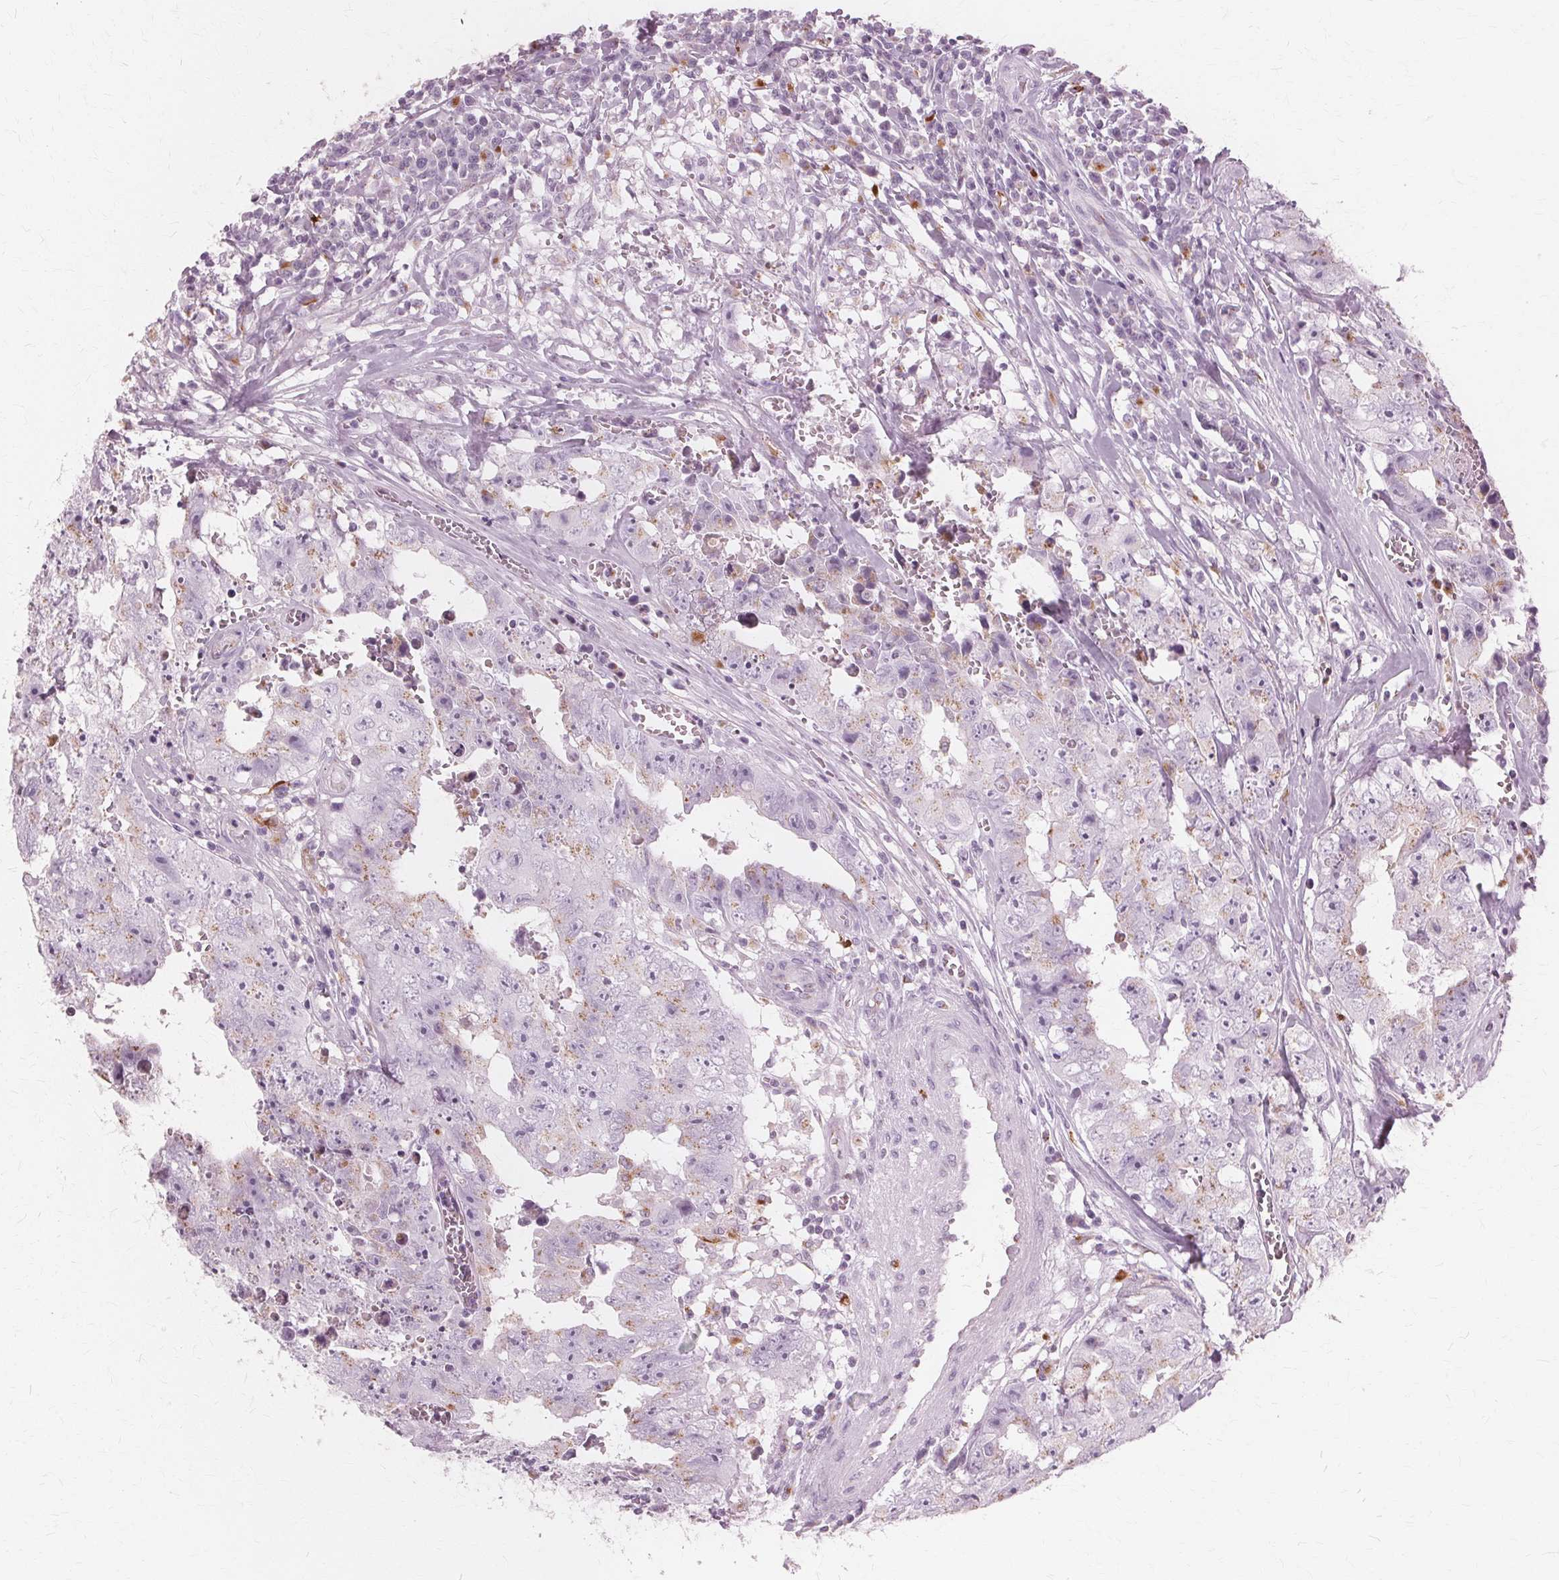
{"staining": {"intensity": "weak", "quantity": "25%-75%", "location": "cytoplasmic/membranous"}, "tissue": "testis cancer", "cell_type": "Tumor cells", "image_type": "cancer", "snomed": [{"axis": "morphology", "description": "Carcinoma, Embryonal, NOS"}, {"axis": "topography", "description": "Testis"}], "caption": "Immunohistochemistry staining of embryonal carcinoma (testis), which demonstrates low levels of weak cytoplasmic/membranous staining in approximately 25%-75% of tumor cells indicating weak cytoplasmic/membranous protein expression. The staining was performed using DAB (3,3'-diaminobenzidine) (brown) for protein detection and nuclei were counterstained in hematoxylin (blue).", "gene": "DNASE2", "patient": {"sex": "male", "age": 36}}